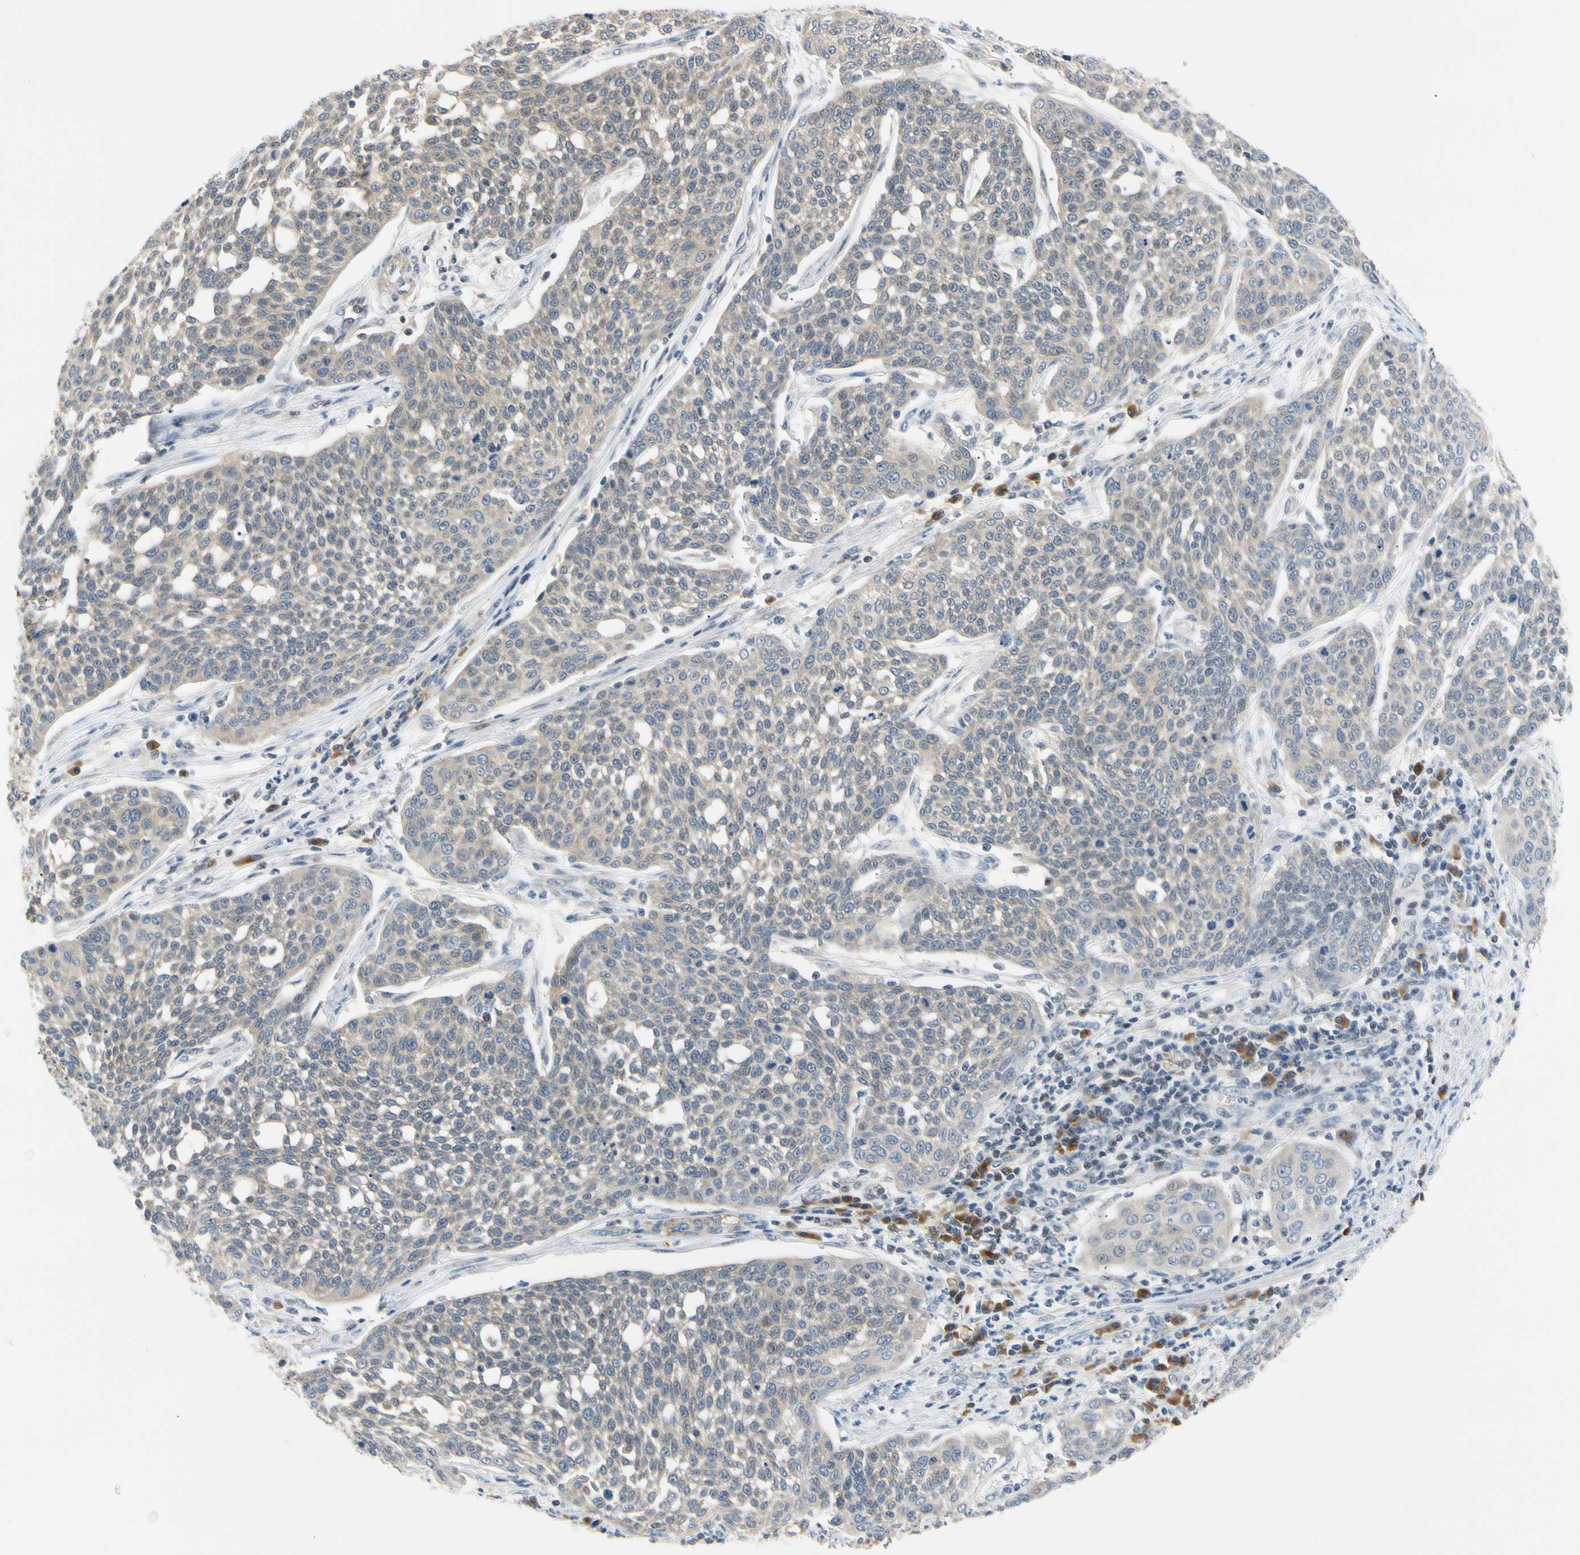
{"staining": {"intensity": "weak", "quantity": "25%-75%", "location": "cytoplasmic/membranous"}, "tissue": "cervical cancer", "cell_type": "Tumor cells", "image_type": "cancer", "snomed": [{"axis": "morphology", "description": "Squamous cell carcinoma, NOS"}, {"axis": "topography", "description": "Cervix"}], "caption": "Weak cytoplasmic/membranous protein expression is seen in about 25%-75% of tumor cells in cervical cancer.", "gene": "SEC23B", "patient": {"sex": "female", "age": 34}}